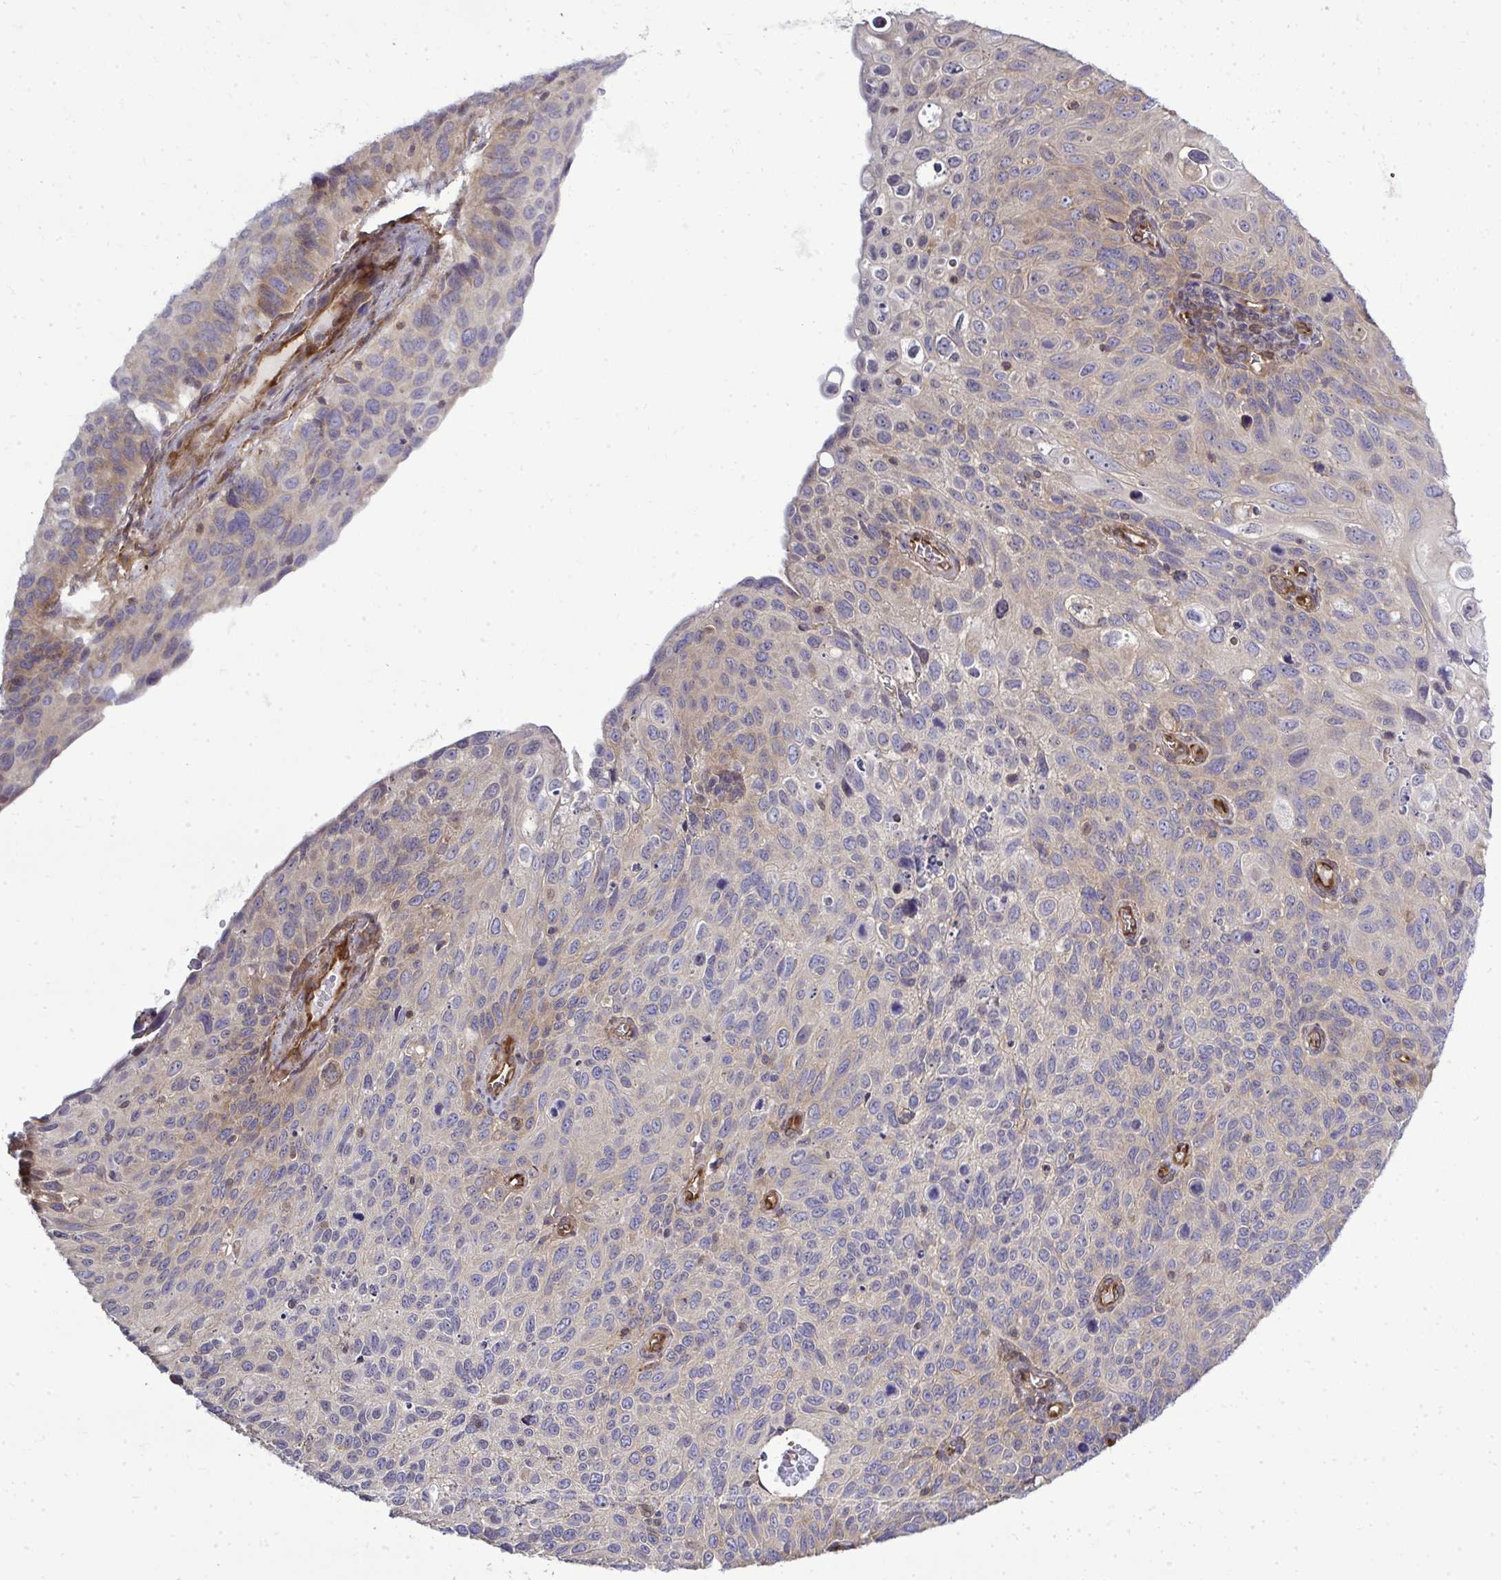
{"staining": {"intensity": "weak", "quantity": "<25%", "location": "cytoplasmic/membranous"}, "tissue": "cervical cancer", "cell_type": "Tumor cells", "image_type": "cancer", "snomed": [{"axis": "morphology", "description": "Squamous cell carcinoma, NOS"}, {"axis": "topography", "description": "Cervix"}], "caption": "This is an IHC histopathology image of cervical cancer (squamous cell carcinoma). There is no positivity in tumor cells.", "gene": "FUT10", "patient": {"sex": "female", "age": 70}}